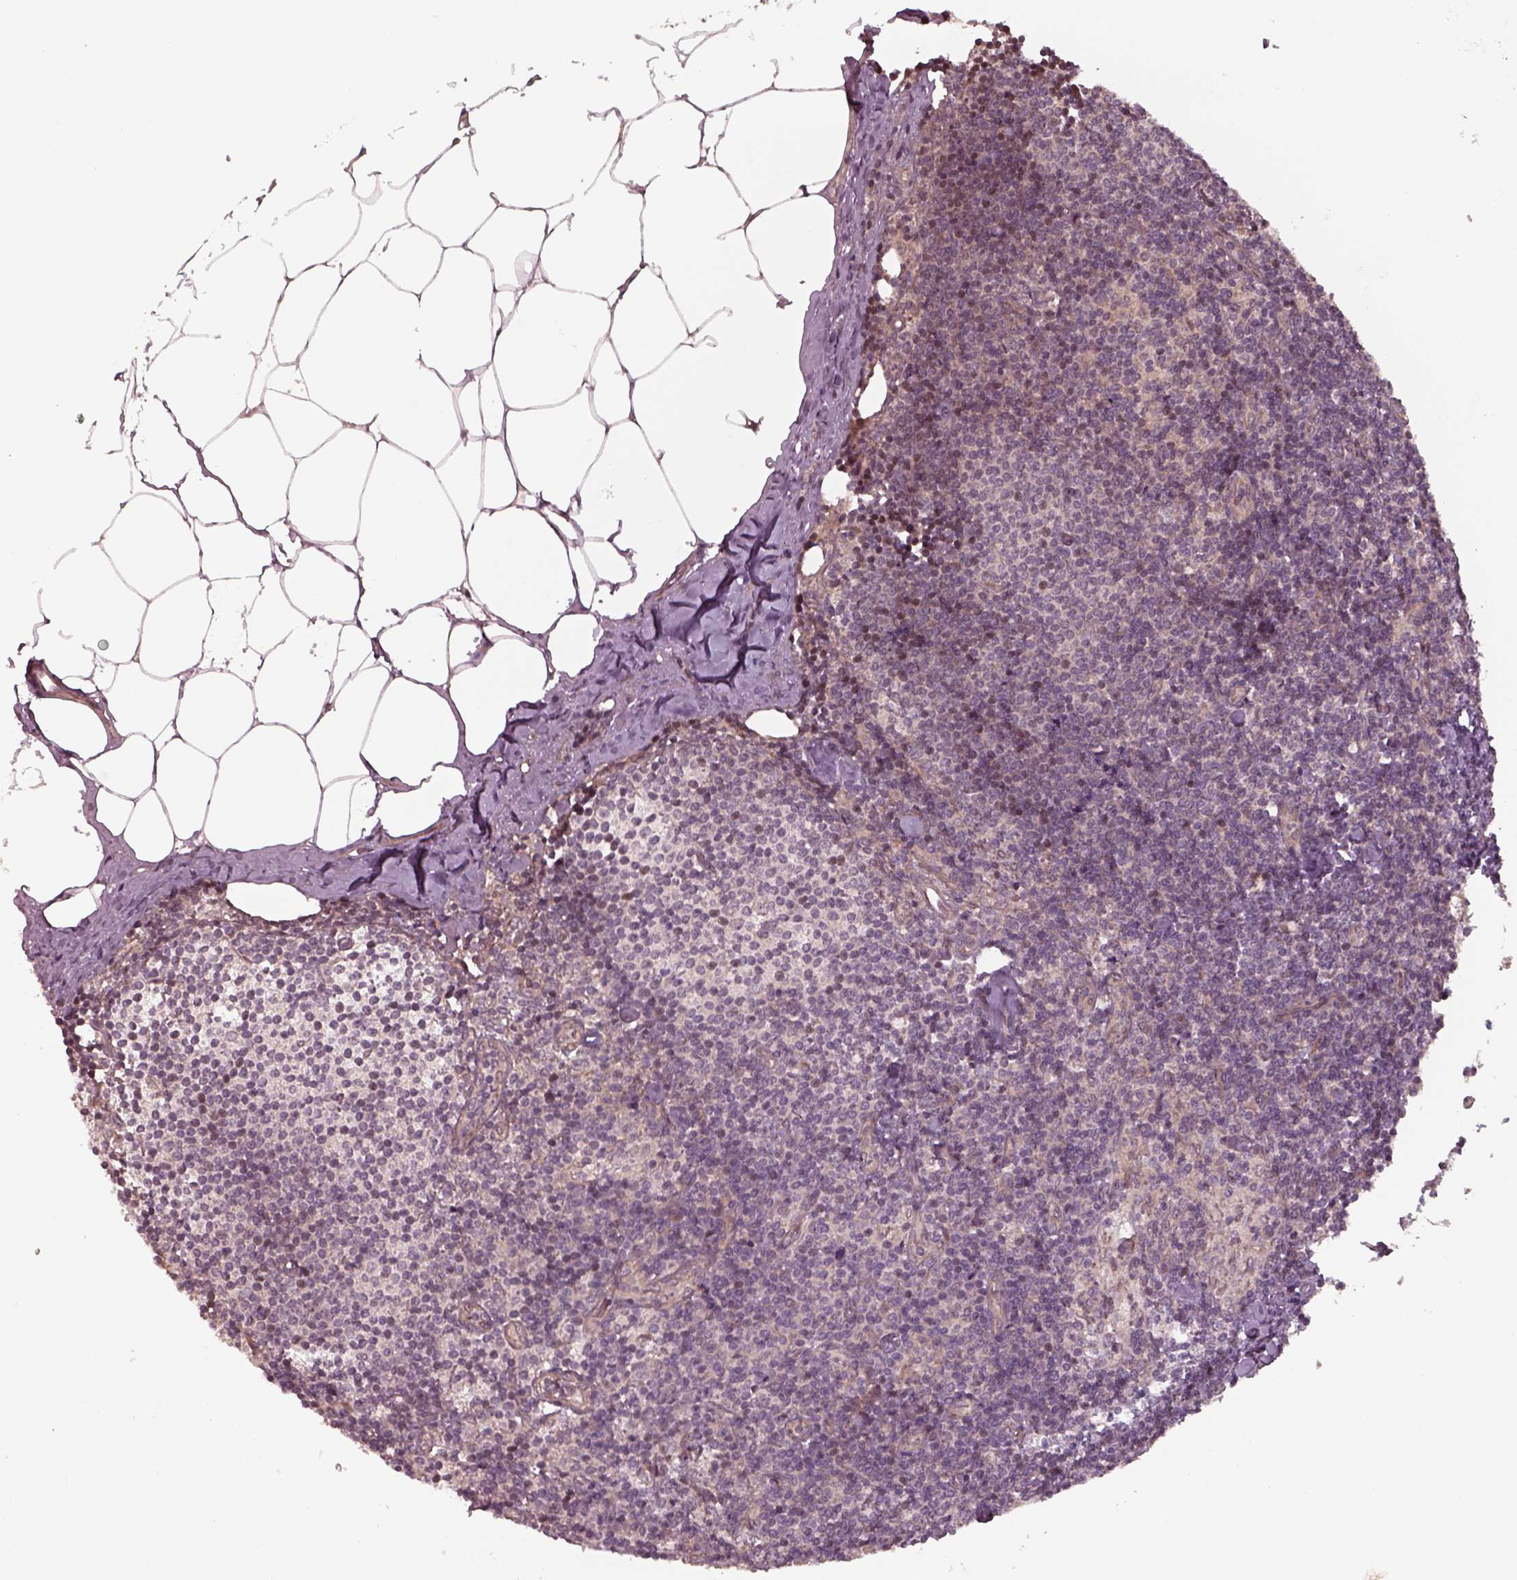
{"staining": {"intensity": "weak", "quantity": "<25%", "location": "cytoplasmic/membranous"}, "tissue": "lymph node", "cell_type": "Non-germinal center cells", "image_type": "normal", "snomed": [{"axis": "morphology", "description": "Normal tissue, NOS"}, {"axis": "topography", "description": "Lymph node"}], "caption": "IHC of benign human lymph node exhibits no positivity in non-germinal center cells. (DAB (3,3'-diaminobenzidine) immunohistochemistry, high magnification).", "gene": "CHMP3", "patient": {"sex": "female", "age": 69}}